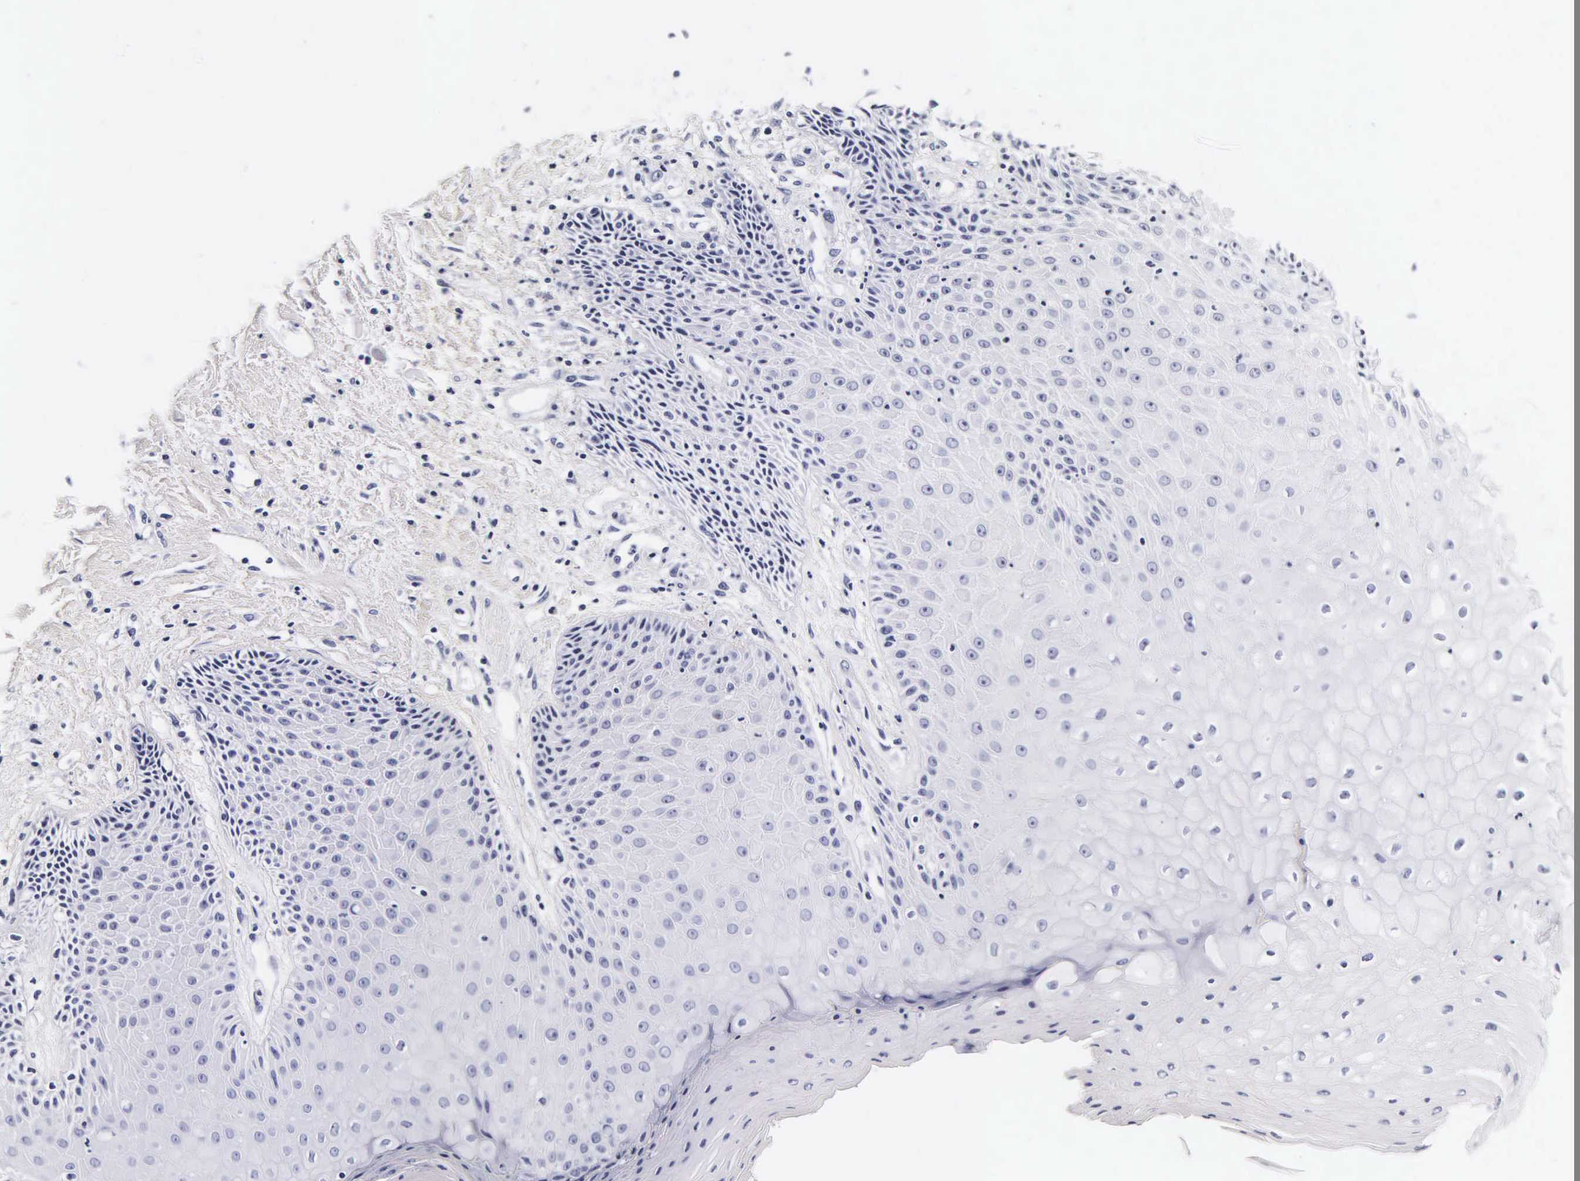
{"staining": {"intensity": "negative", "quantity": "none", "location": "none"}, "tissue": "skin", "cell_type": "Epidermal cells", "image_type": "normal", "snomed": [{"axis": "morphology", "description": "Normal tissue, NOS"}, {"axis": "topography", "description": "Skin"}, {"axis": "topography", "description": "Anal"}], "caption": "DAB immunohistochemical staining of unremarkable human skin displays no significant staining in epidermal cells.", "gene": "KRT18", "patient": {"sex": "male", "age": 61}}